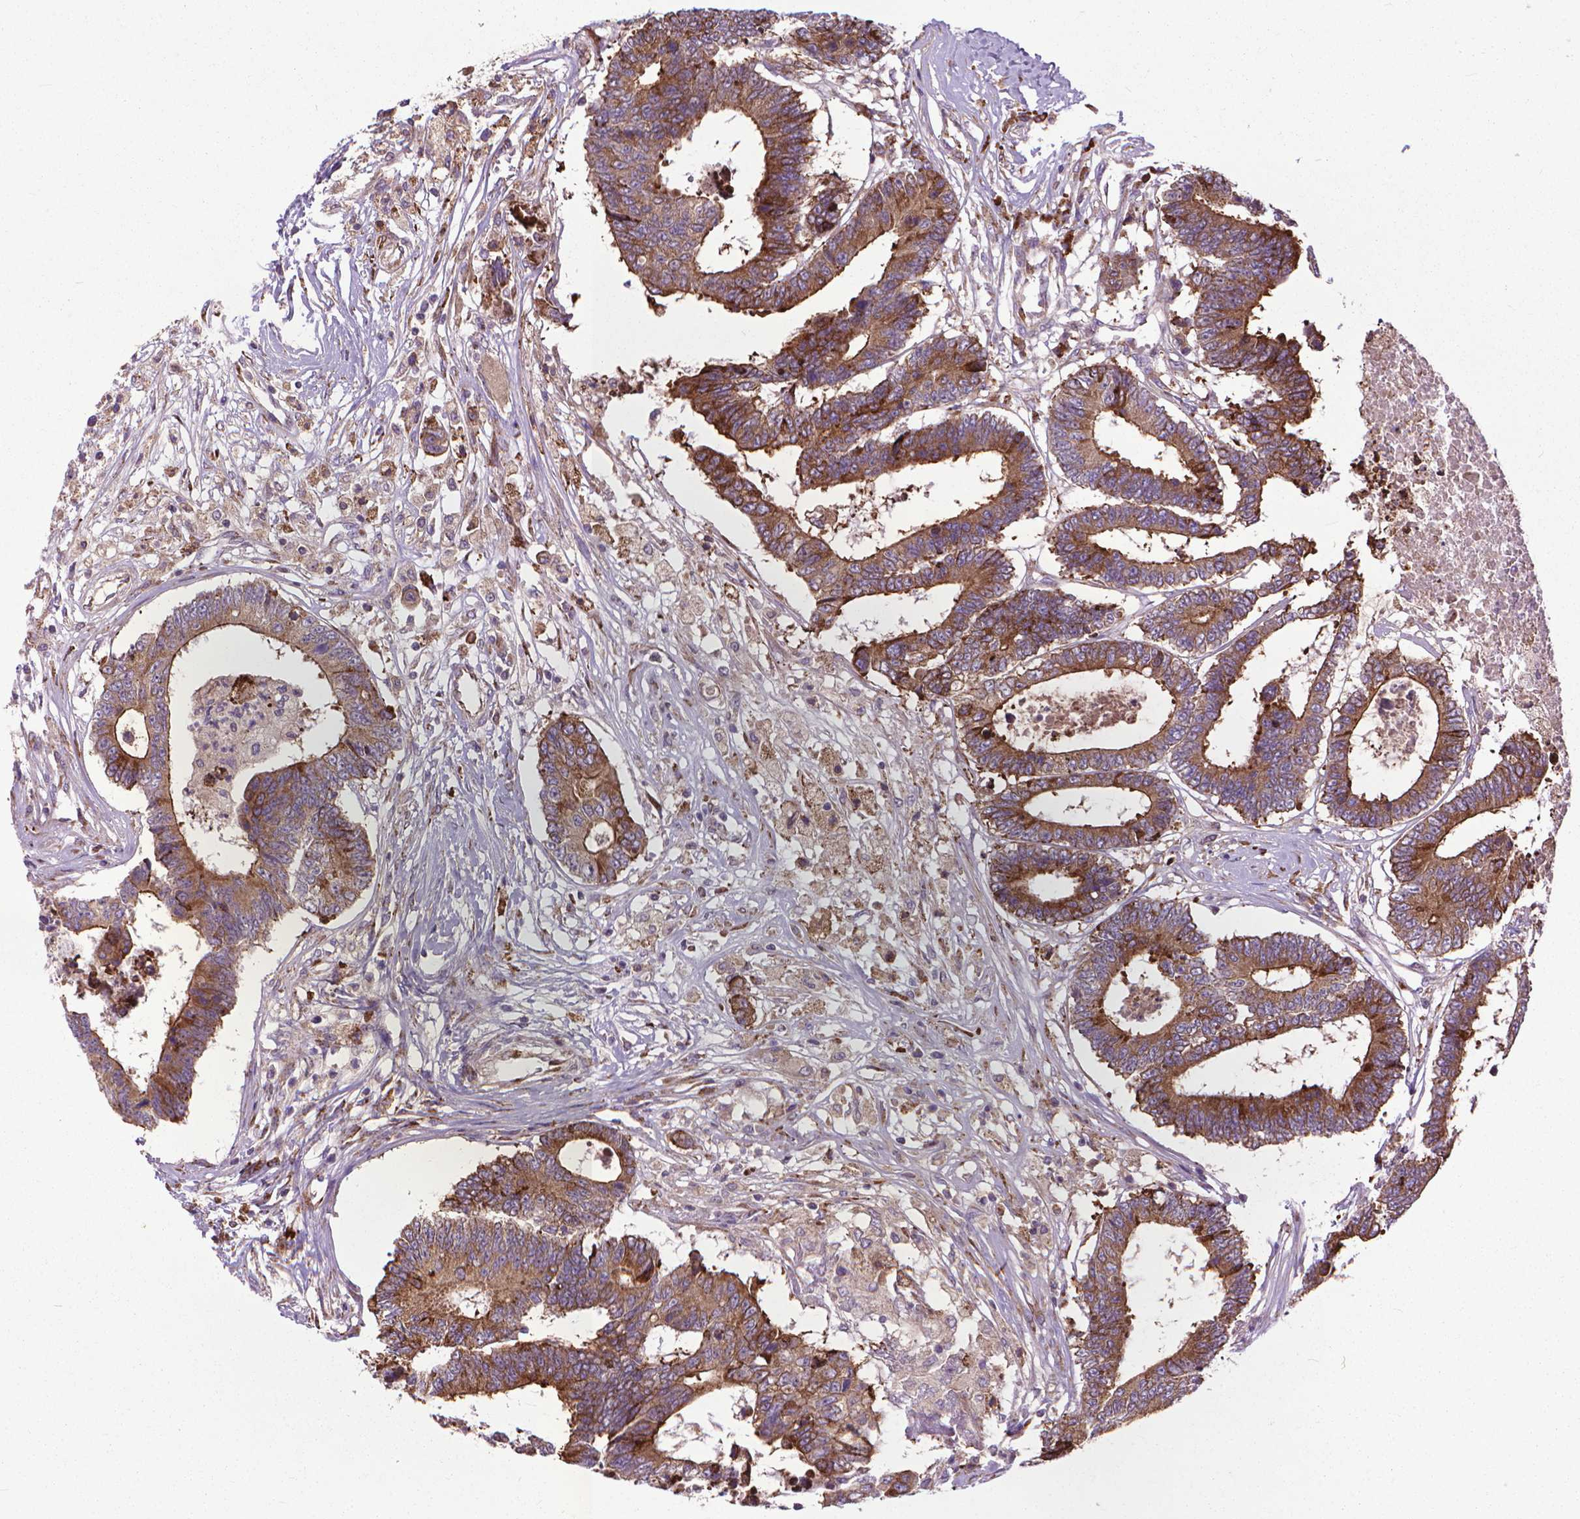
{"staining": {"intensity": "moderate", "quantity": ">75%", "location": "cytoplasmic/membranous"}, "tissue": "colorectal cancer", "cell_type": "Tumor cells", "image_type": "cancer", "snomed": [{"axis": "morphology", "description": "Adenocarcinoma, NOS"}, {"axis": "topography", "description": "Colon"}], "caption": "About >75% of tumor cells in human adenocarcinoma (colorectal) exhibit moderate cytoplasmic/membranous protein staining as visualized by brown immunohistochemical staining.", "gene": "MYH14", "patient": {"sex": "female", "age": 48}}